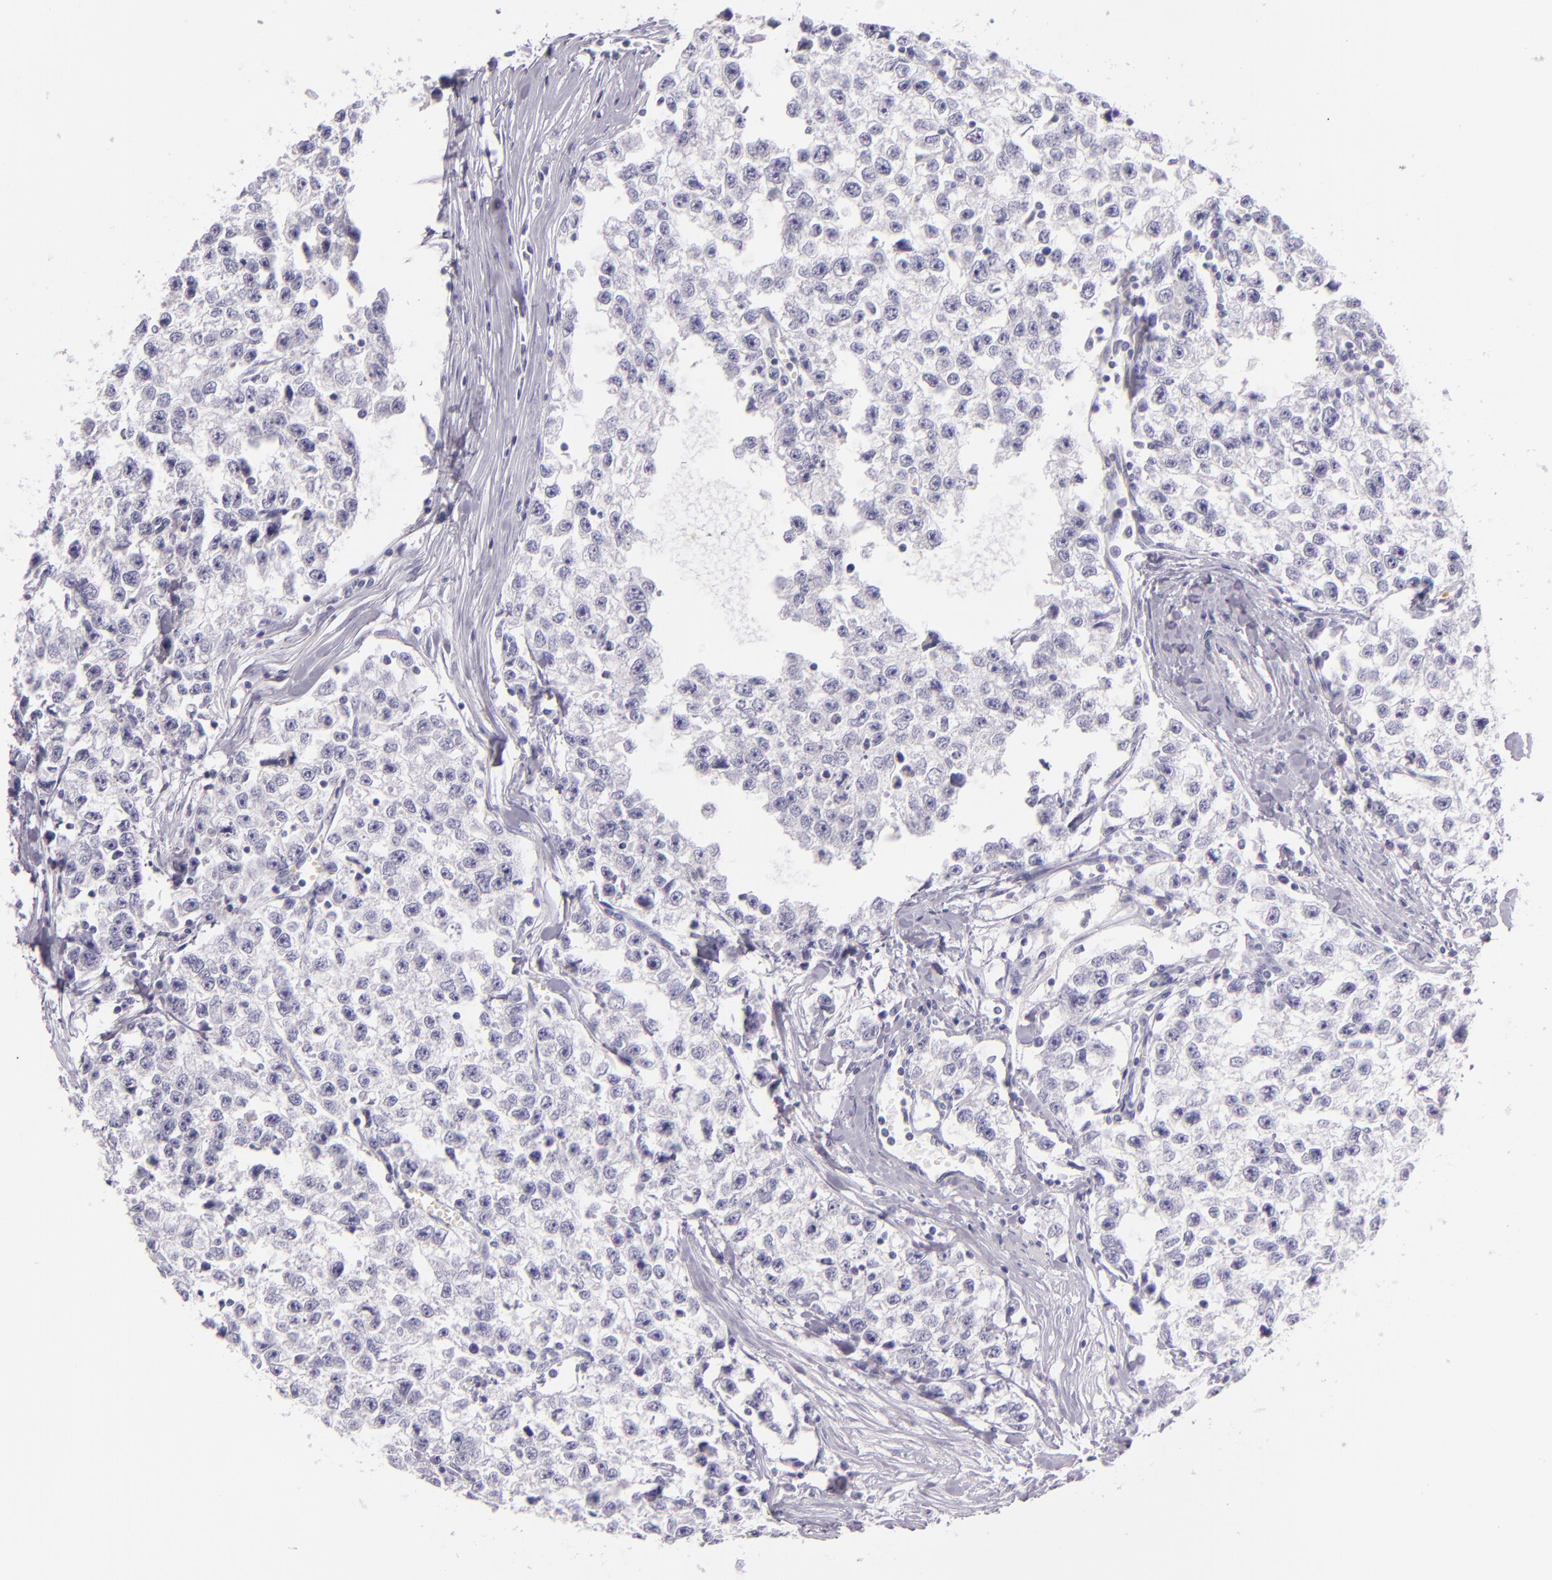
{"staining": {"intensity": "negative", "quantity": "none", "location": "none"}, "tissue": "testis cancer", "cell_type": "Tumor cells", "image_type": "cancer", "snomed": [{"axis": "morphology", "description": "Seminoma, NOS"}, {"axis": "morphology", "description": "Carcinoma, Embryonal, NOS"}, {"axis": "topography", "description": "Testis"}], "caption": "This is a image of IHC staining of testis embryonal carcinoma, which shows no staining in tumor cells.", "gene": "CEACAM1", "patient": {"sex": "male", "age": 30}}